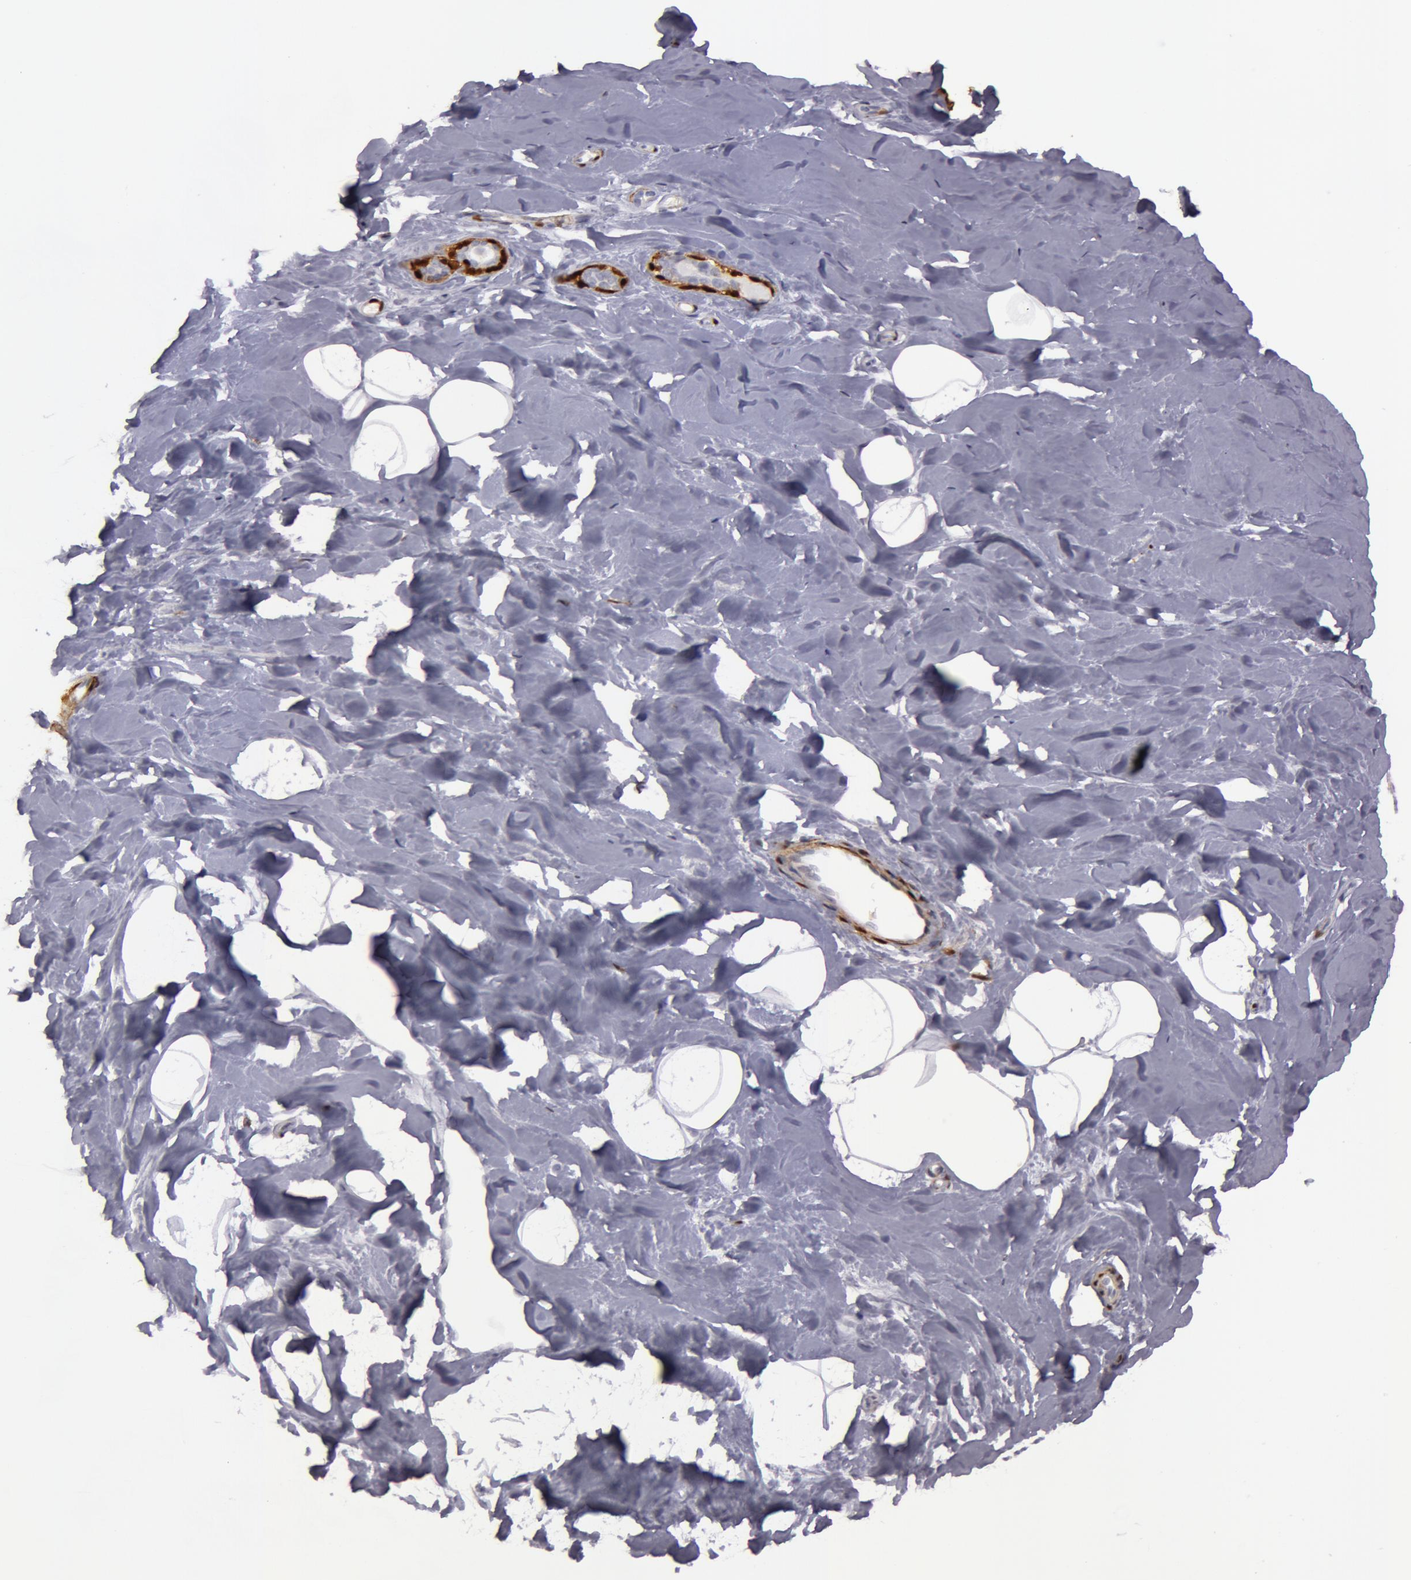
{"staining": {"intensity": "negative", "quantity": "none", "location": "none"}, "tissue": "breast", "cell_type": "Adipocytes", "image_type": "normal", "snomed": [{"axis": "morphology", "description": "Normal tissue, NOS"}, {"axis": "topography", "description": "Breast"}], "caption": "An IHC image of unremarkable breast is shown. There is no staining in adipocytes of breast.", "gene": "TAGLN", "patient": {"sex": "female", "age": 54}}